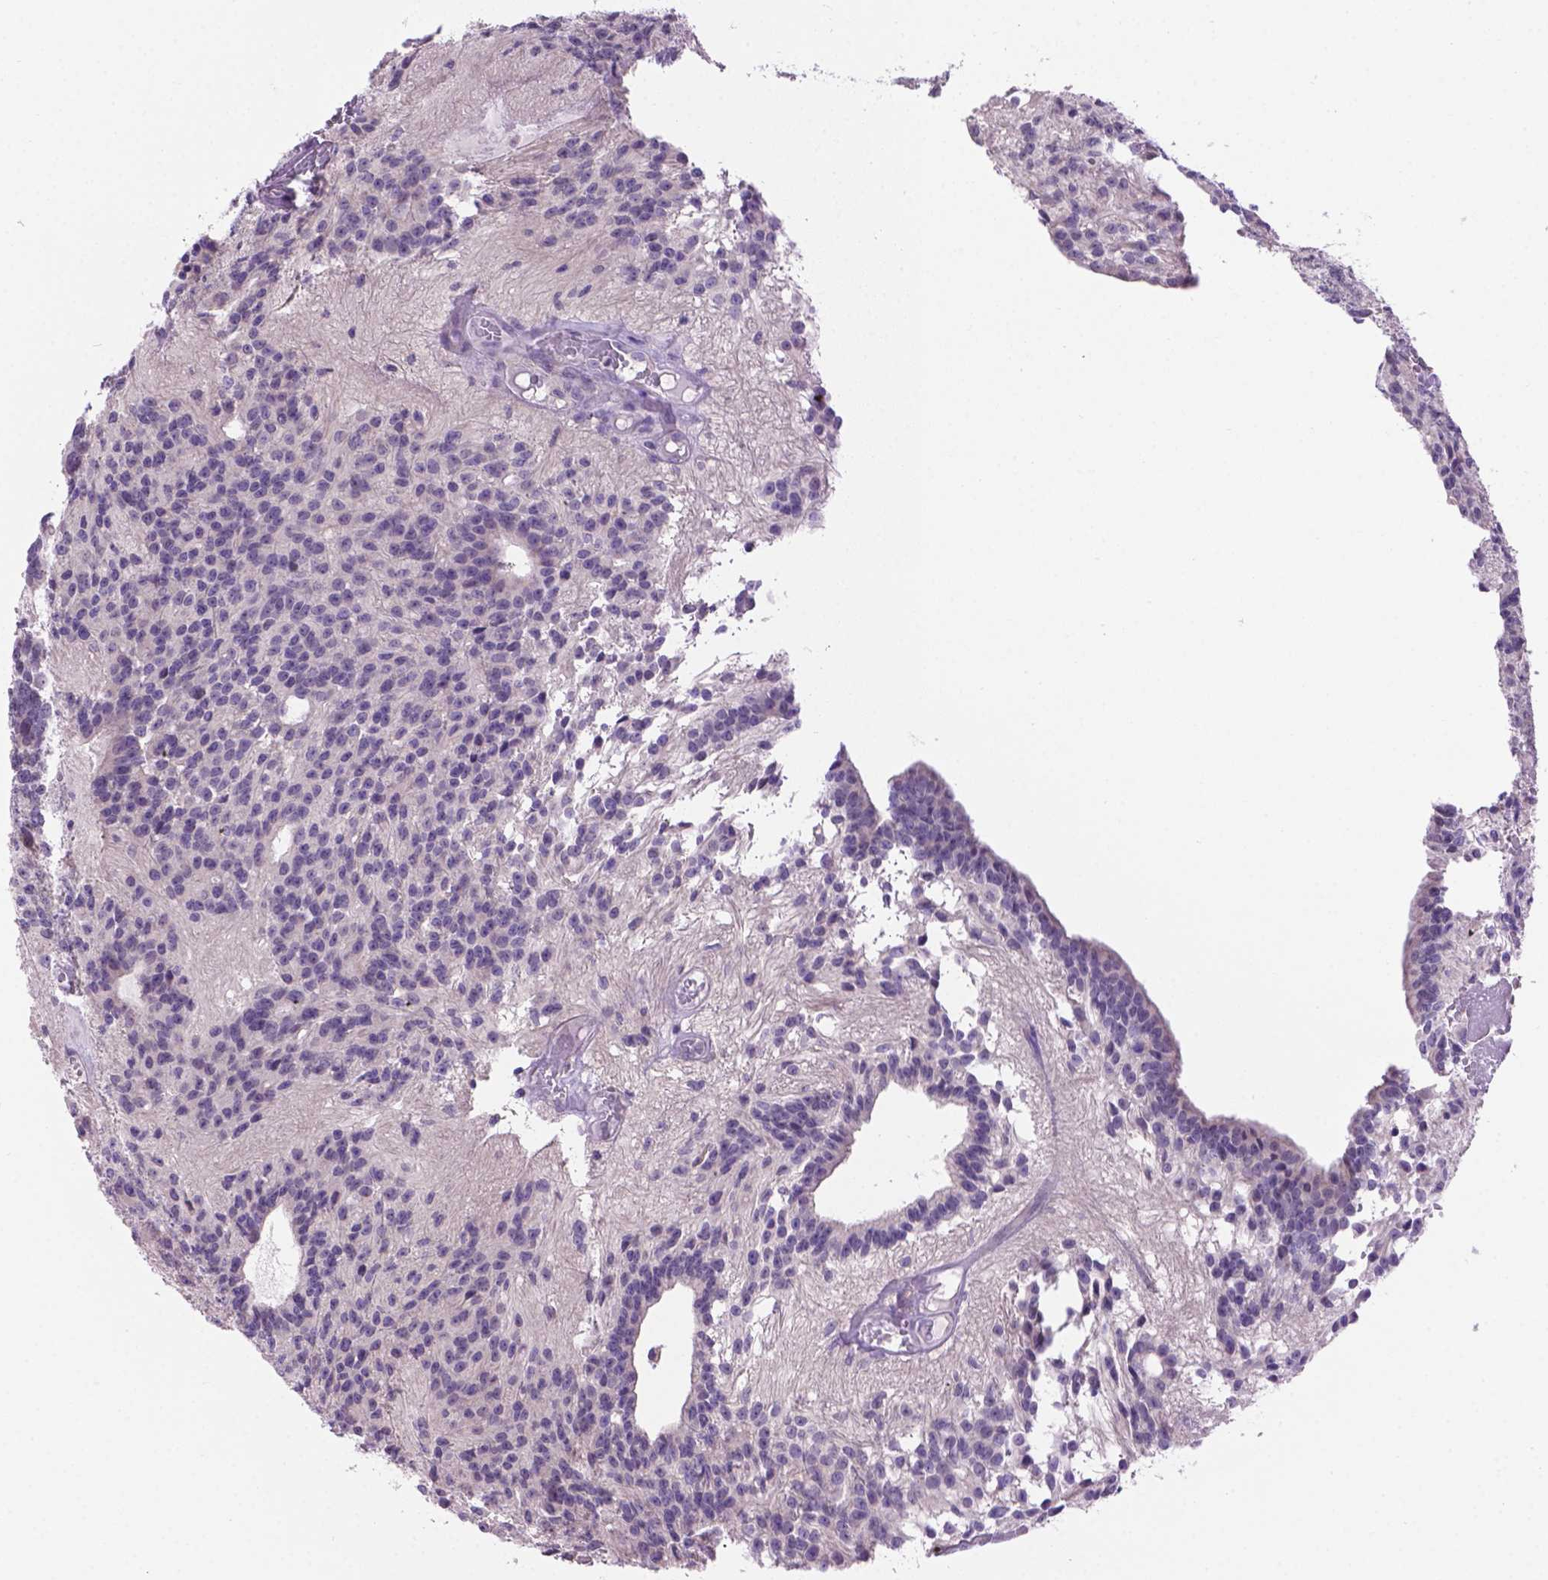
{"staining": {"intensity": "negative", "quantity": "none", "location": "none"}, "tissue": "glioma", "cell_type": "Tumor cells", "image_type": "cancer", "snomed": [{"axis": "morphology", "description": "Glioma, malignant, Low grade"}, {"axis": "topography", "description": "Brain"}], "caption": "Glioma stained for a protein using immunohistochemistry (IHC) reveals no expression tumor cells.", "gene": "CDH7", "patient": {"sex": "male", "age": 31}}